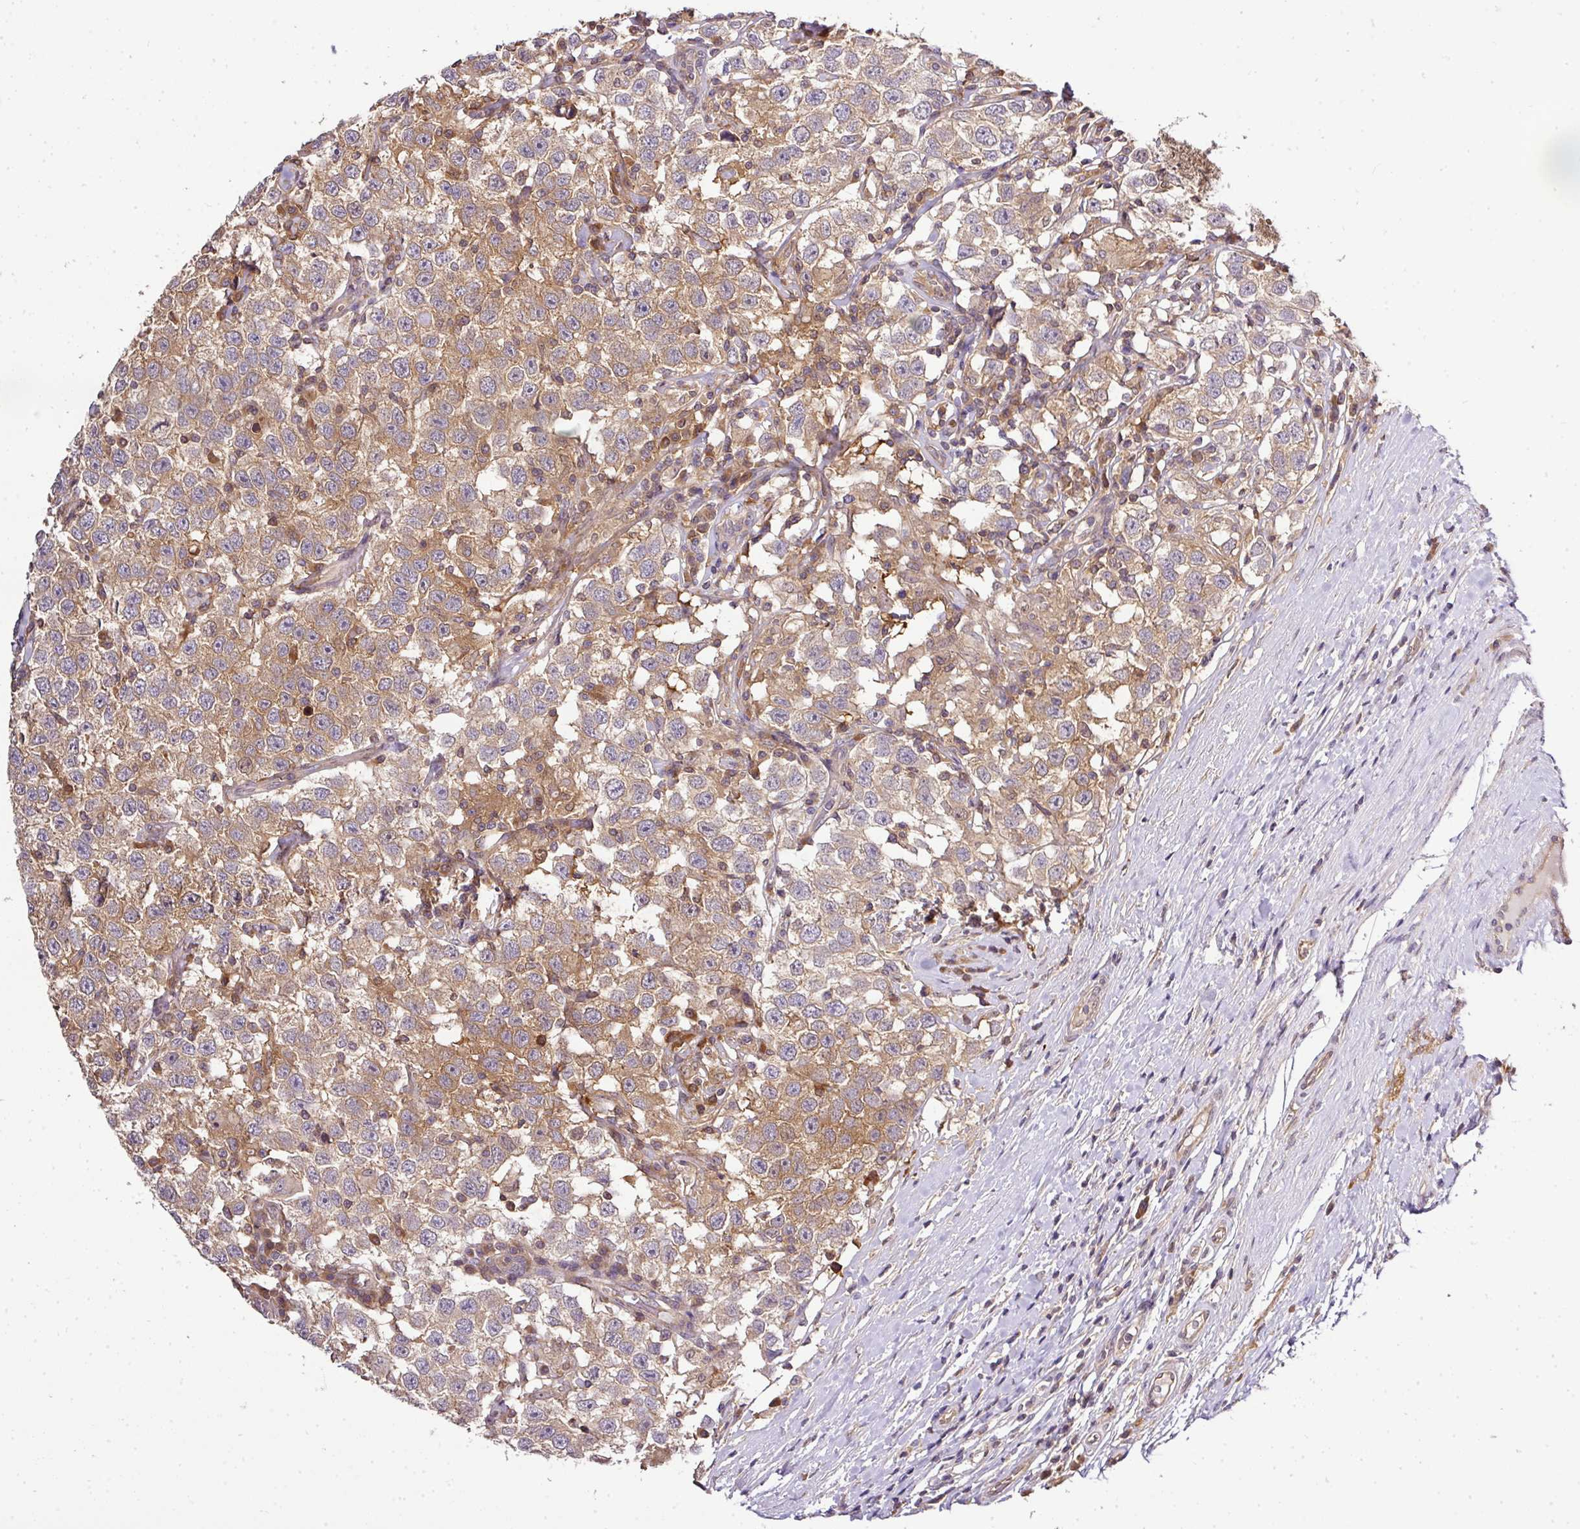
{"staining": {"intensity": "moderate", "quantity": ">75%", "location": "cytoplasmic/membranous"}, "tissue": "testis cancer", "cell_type": "Tumor cells", "image_type": "cancer", "snomed": [{"axis": "morphology", "description": "Seminoma, NOS"}, {"axis": "topography", "description": "Testis"}], "caption": "Tumor cells exhibit medium levels of moderate cytoplasmic/membranous expression in approximately >75% of cells in human testis seminoma. (Stains: DAB (3,3'-diaminobenzidine) in brown, nuclei in blue, Microscopy: brightfield microscopy at high magnification).", "gene": "TMEM107", "patient": {"sex": "male", "age": 41}}